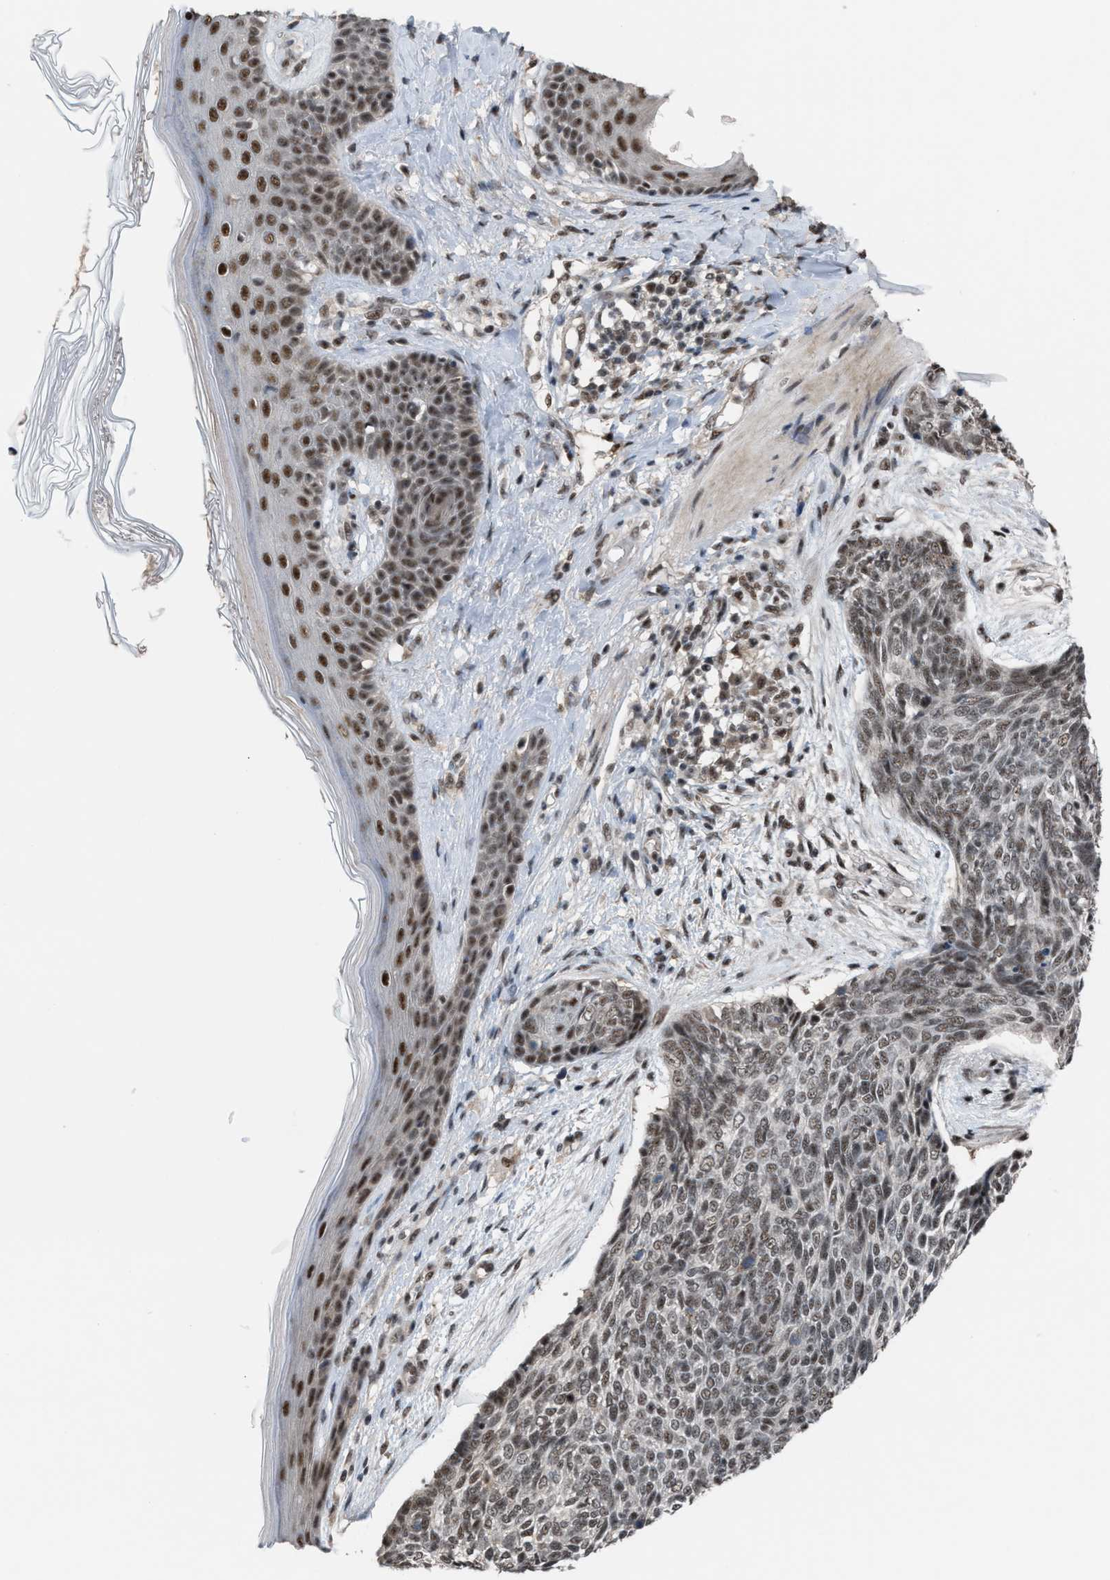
{"staining": {"intensity": "weak", "quantity": ">75%", "location": "nuclear"}, "tissue": "skin cancer", "cell_type": "Tumor cells", "image_type": "cancer", "snomed": [{"axis": "morphology", "description": "Basal cell carcinoma"}, {"axis": "topography", "description": "Skin"}], "caption": "Weak nuclear protein positivity is appreciated in approximately >75% of tumor cells in skin cancer. Nuclei are stained in blue.", "gene": "PRPF4", "patient": {"sex": "female", "age": 84}}